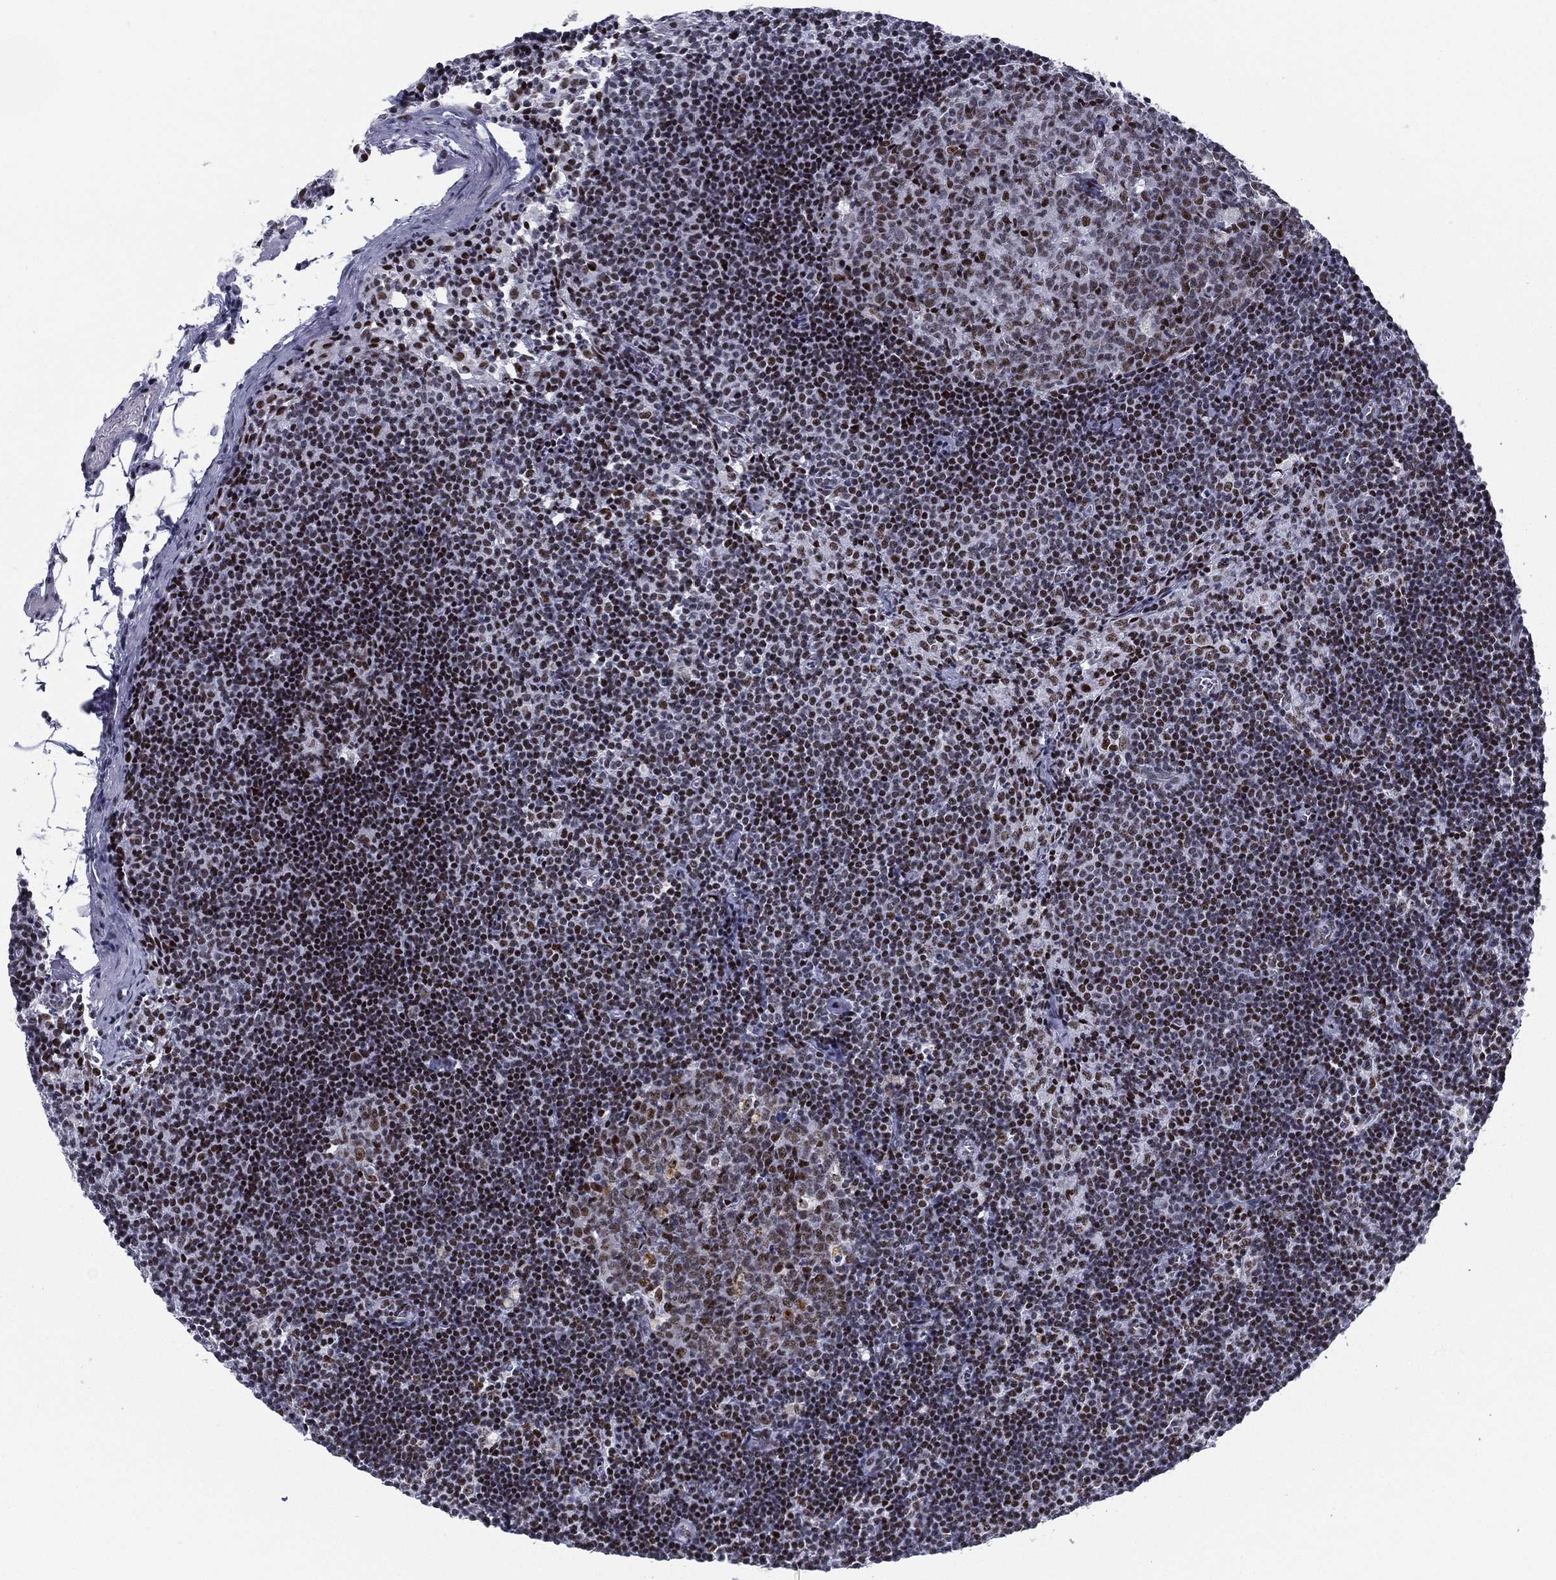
{"staining": {"intensity": "moderate", "quantity": "<25%", "location": "nuclear"}, "tissue": "lymph node", "cell_type": "Germinal center cells", "image_type": "normal", "snomed": [{"axis": "morphology", "description": "Normal tissue, NOS"}, {"axis": "topography", "description": "Lymph node"}], "caption": "Protein expression analysis of normal human lymph node reveals moderate nuclear expression in about <25% of germinal center cells. (DAB (3,3'-diaminobenzidine) IHC with brightfield microscopy, high magnification).", "gene": "CYB561D2", "patient": {"sex": "female", "age": 34}}